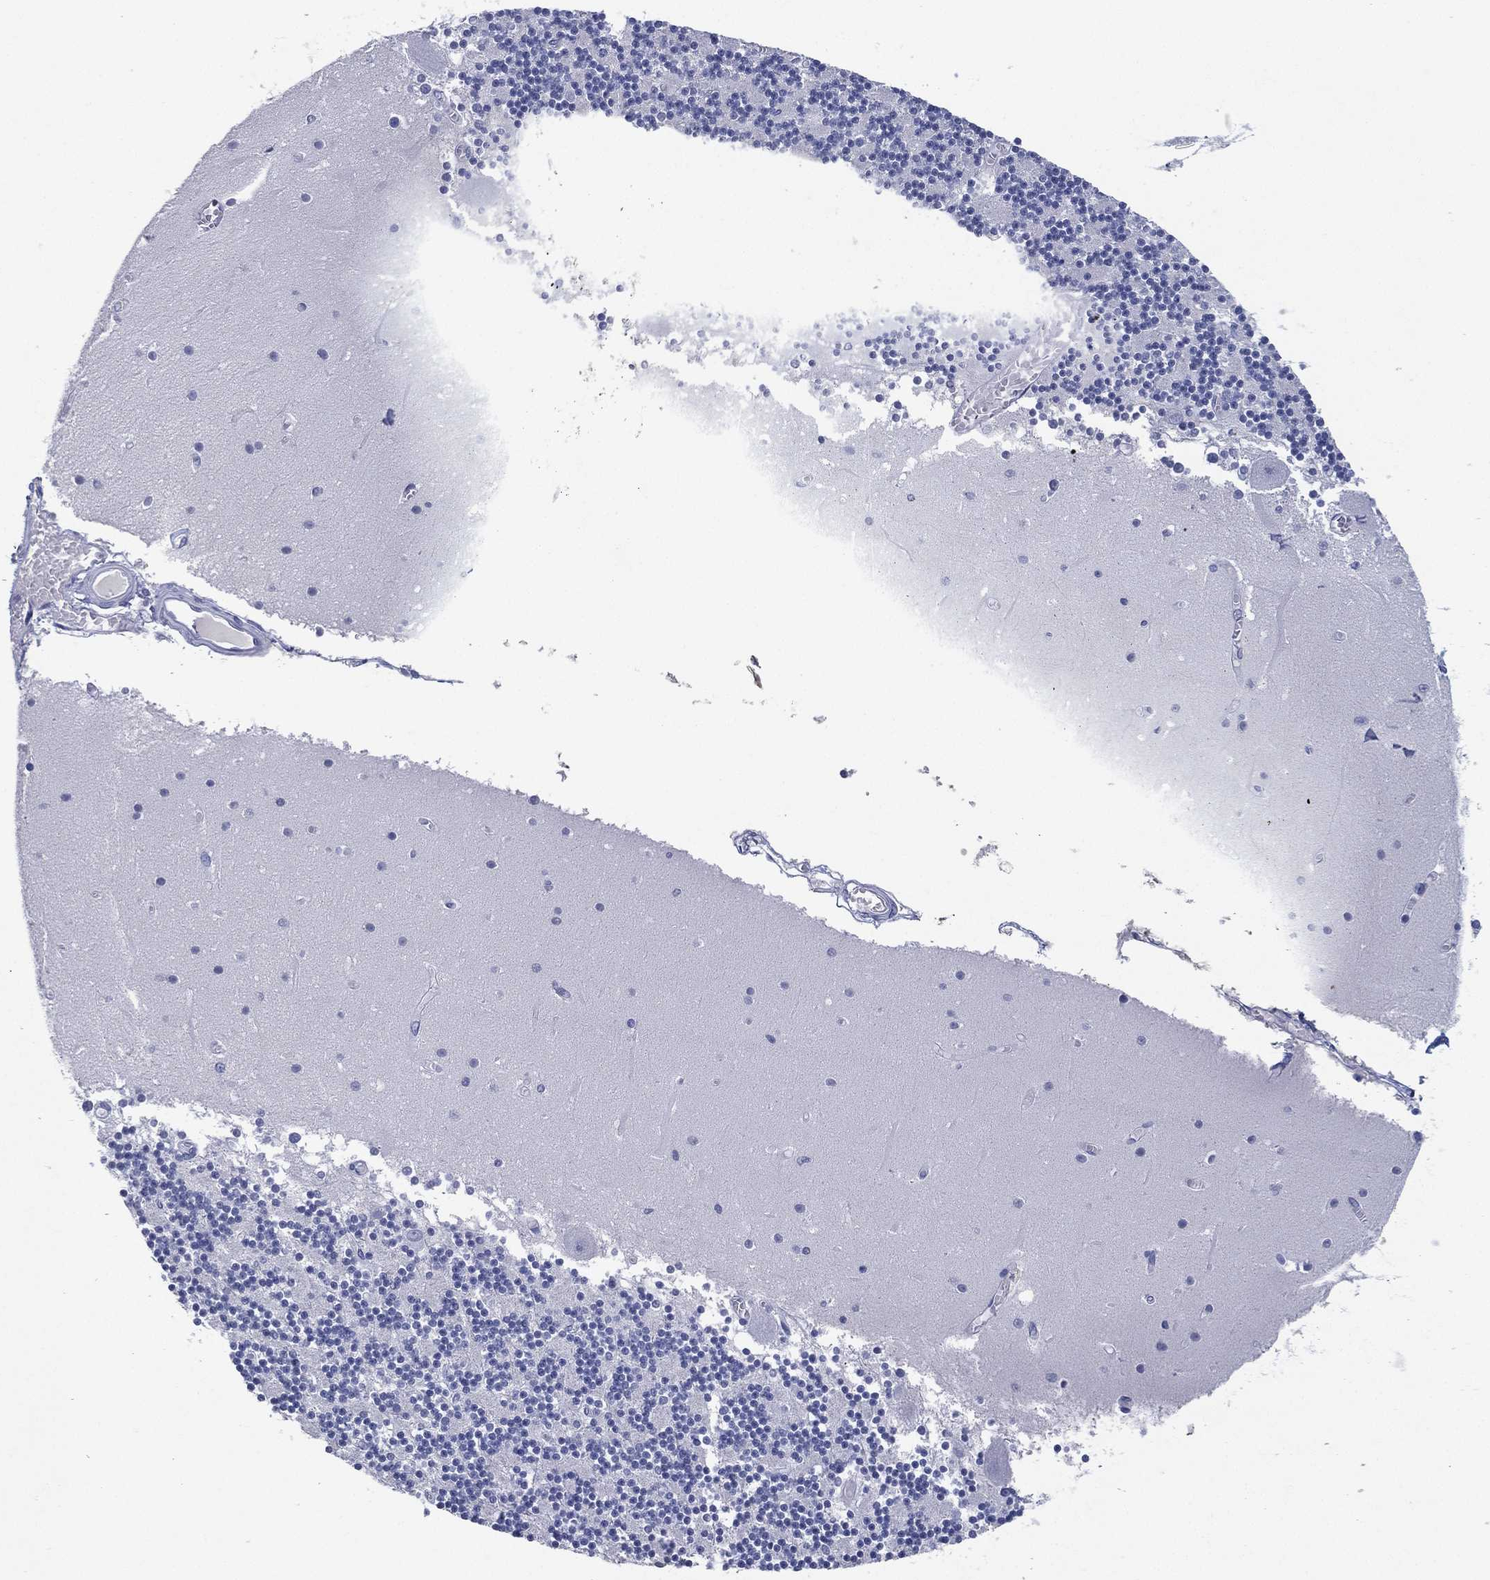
{"staining": {"intensity": "negative", "quantity": "none", "location": "none"}, "tissue": "cerebellum", "cell_type": "Cells in granular layer", "image_type": "normal", "snomed": [{"axis": "morphology", "description": "Normal tissue, NOS"}, {"axis": "topography", "description": "Cerebellum"}], "caption": "This is an IHC histopathology image of benign cerebellum. There is no staining in cells in granular layer.", "gene": "KRT35", "patient": {"sex": "female", "age": 28}}